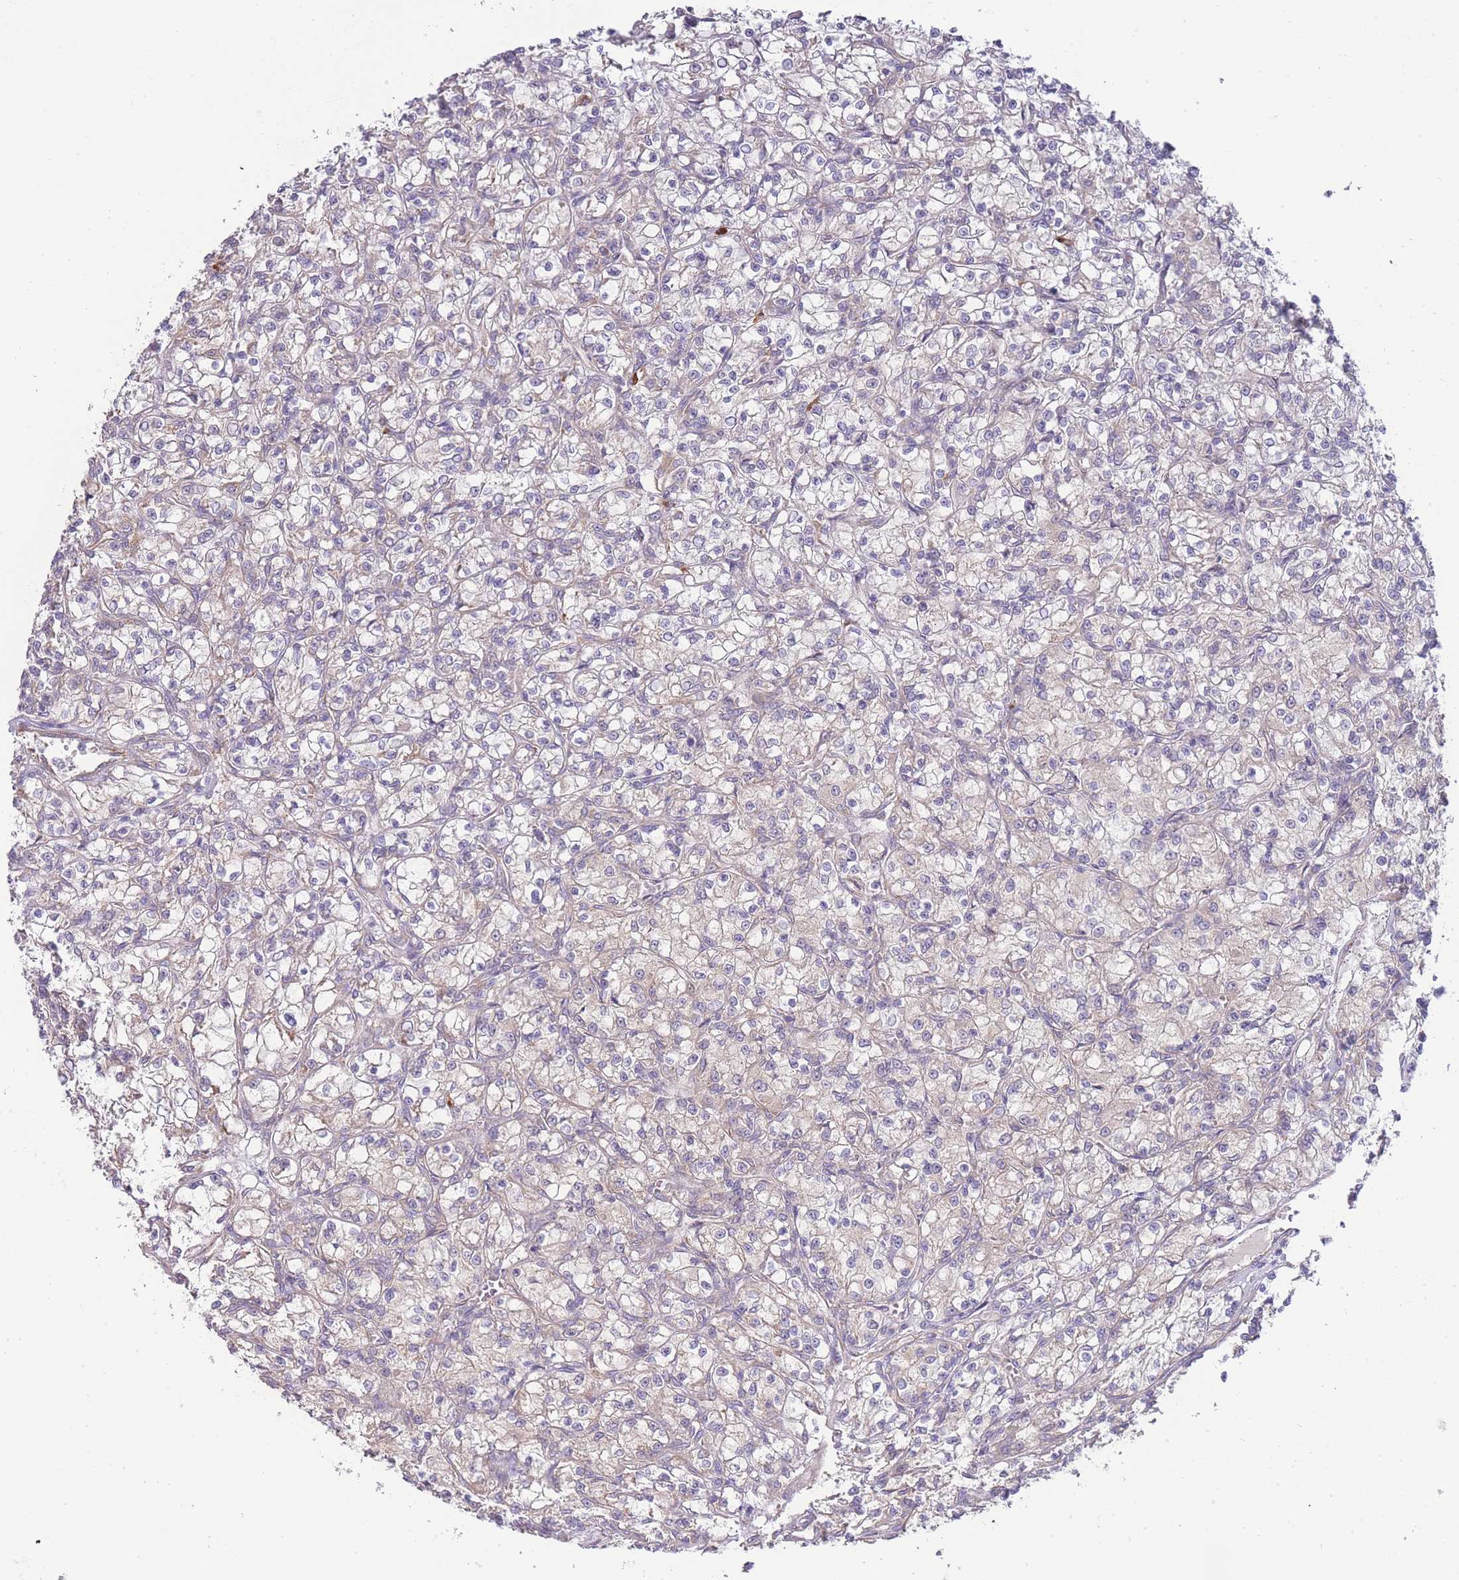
{"staining": {"intensity": "negative", "quantity": "none", "location": "none"}, "tissue": "renal cancer", "cell_type": "Tumor cells", "image_type": "cancer", "snomed": [{"axis": "morphology", "description": "Adenocarcinoma, NOS"}, {"axis": "topography", "description": "Kidney"}], "caption": "Protein analysis of renal cancer shows no significant positivity in tumor cells. Brightfield microscopy of immunohistochemistry (IHC) stained with DAB (3,3'-diaminobenzidine) (brown) and hematoxylin (blue), captured at high magnification.", "gene": "BEX1", "patient": {"sex": "female", "age": 59}}